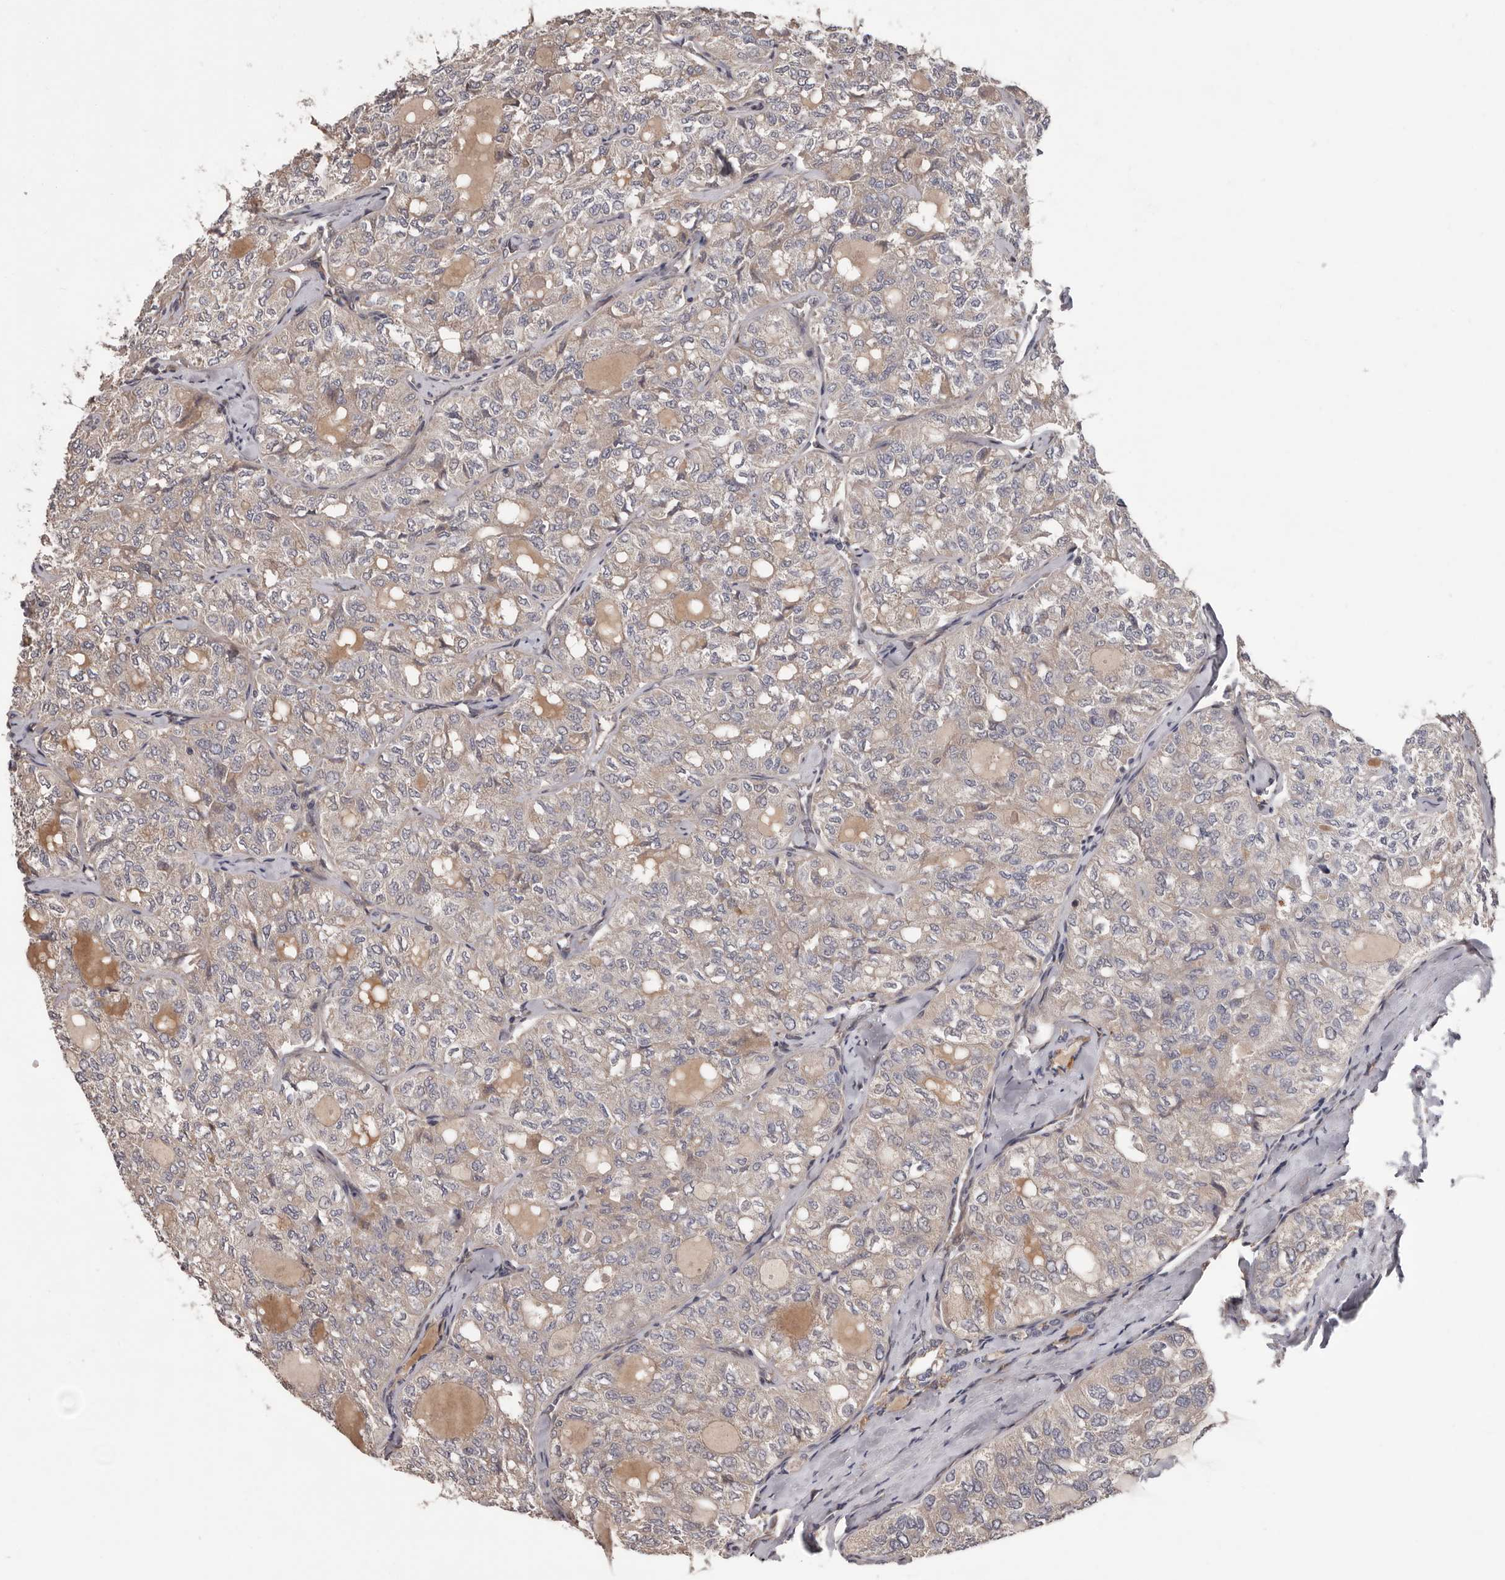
{"staining": {"intensity": "weak", "quantity": "<25%", "location": "cytoplasmic/membranous"}, "tissue": "thyroid cancer", "cell_type": "Tumor cells", "image_type": "cancer", "snomed": [{"axis": "morphology", "description": "Follicular adenoma carcinoma, NOS"}, {"axis": "topography", "description": "Thyroid gland"}], "caption": "High power microscopy image of an immunohistochemistry image of follicular adenoma carcinoma (thyroid), revealing no significant expression in tumor cells. (DAB (3,3'-diaminobenzidine) IHC visualized using brightfield microscopy, high magnification).", "gene": "PRKD1", "patient": {"sex": "male", "age": 75}}